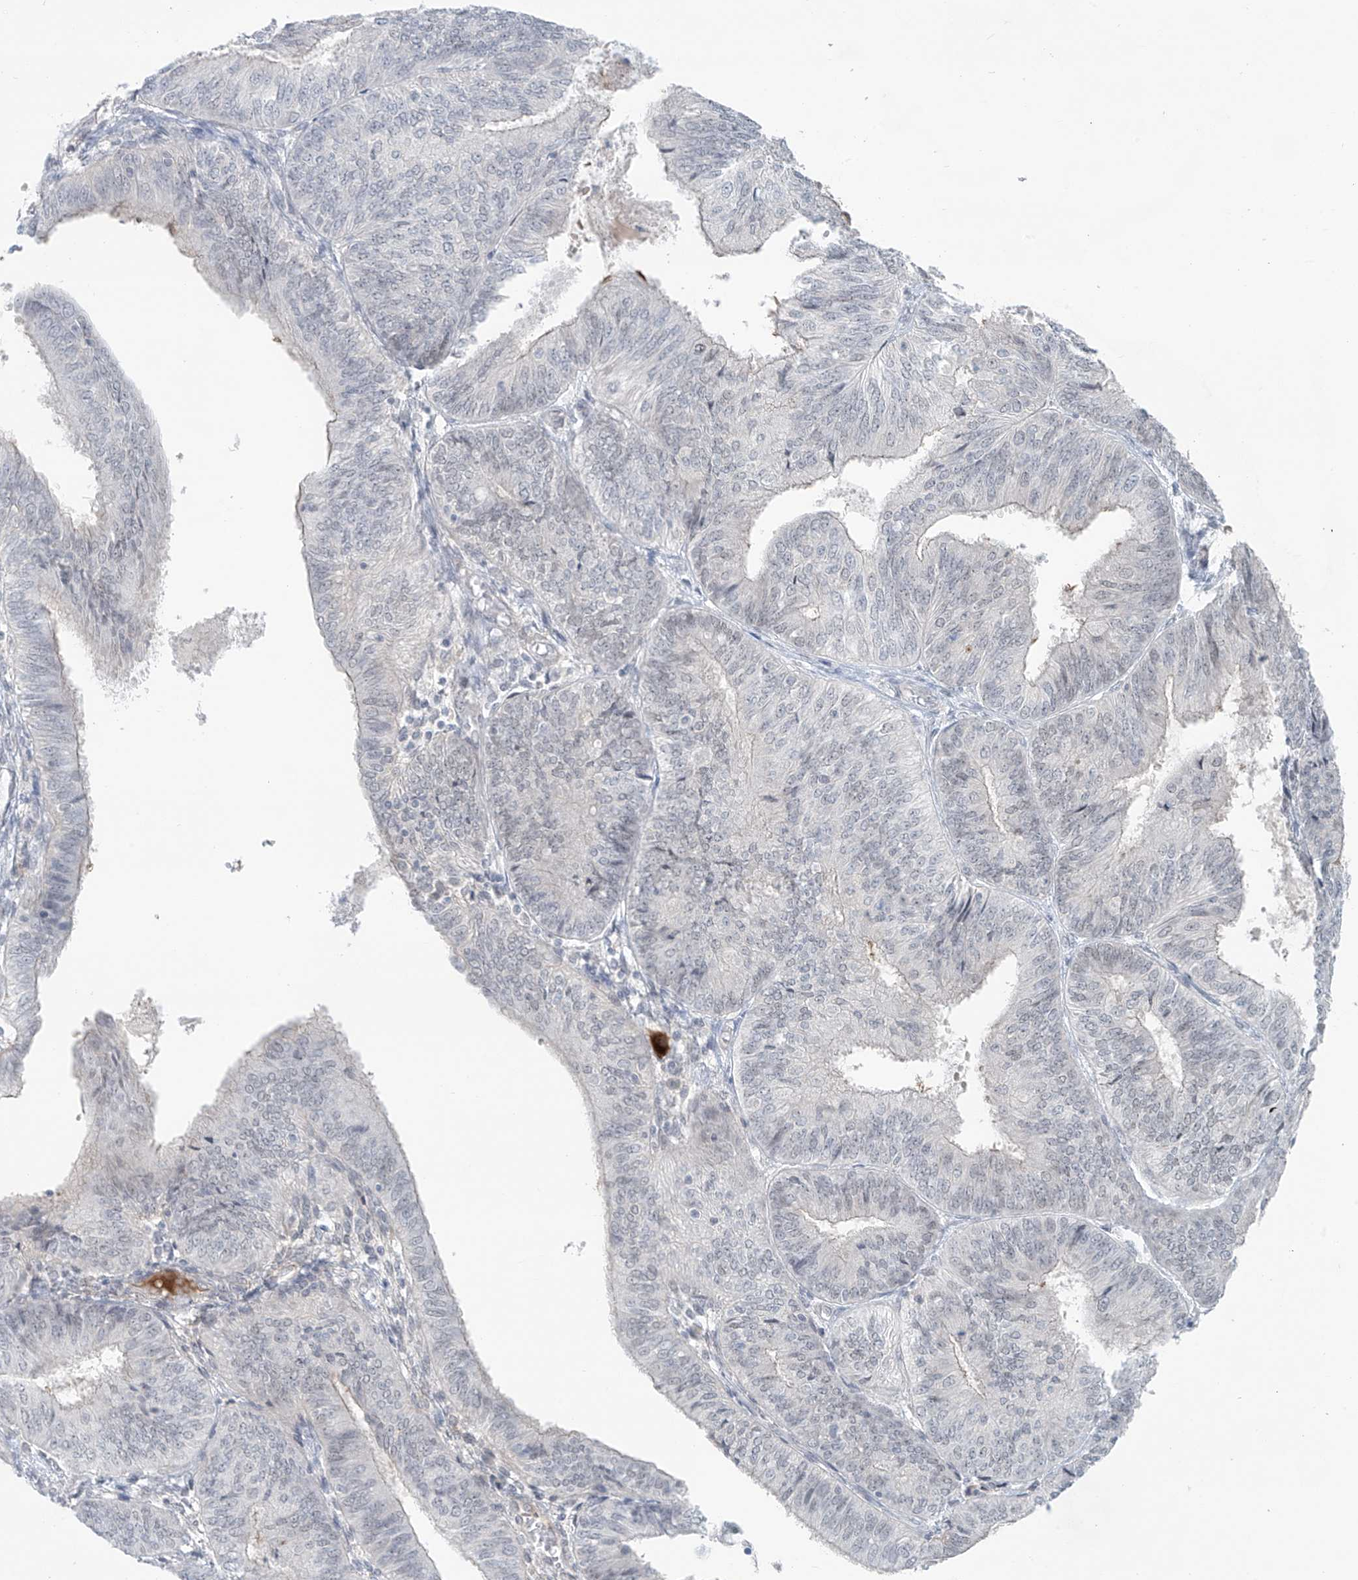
{"staining": {"intensity": "negative", "quantity": "none", "location": "none"}, "tissue": "endometrial cancer", "cell_type": "Tumor cells", "image_type": "cancer", "snomed": [{"axis": "morphology", "description": "Adenocarcinoma, NOS"}, {"axis": "topography", "description": "Endometrium"}], "caption": "The photomicrograph displays no staining of tumor cells in adenocarcinoma (endometrial).", "gene": "RASGEF1A", "patient": {"sex": "female", "age": 58}}